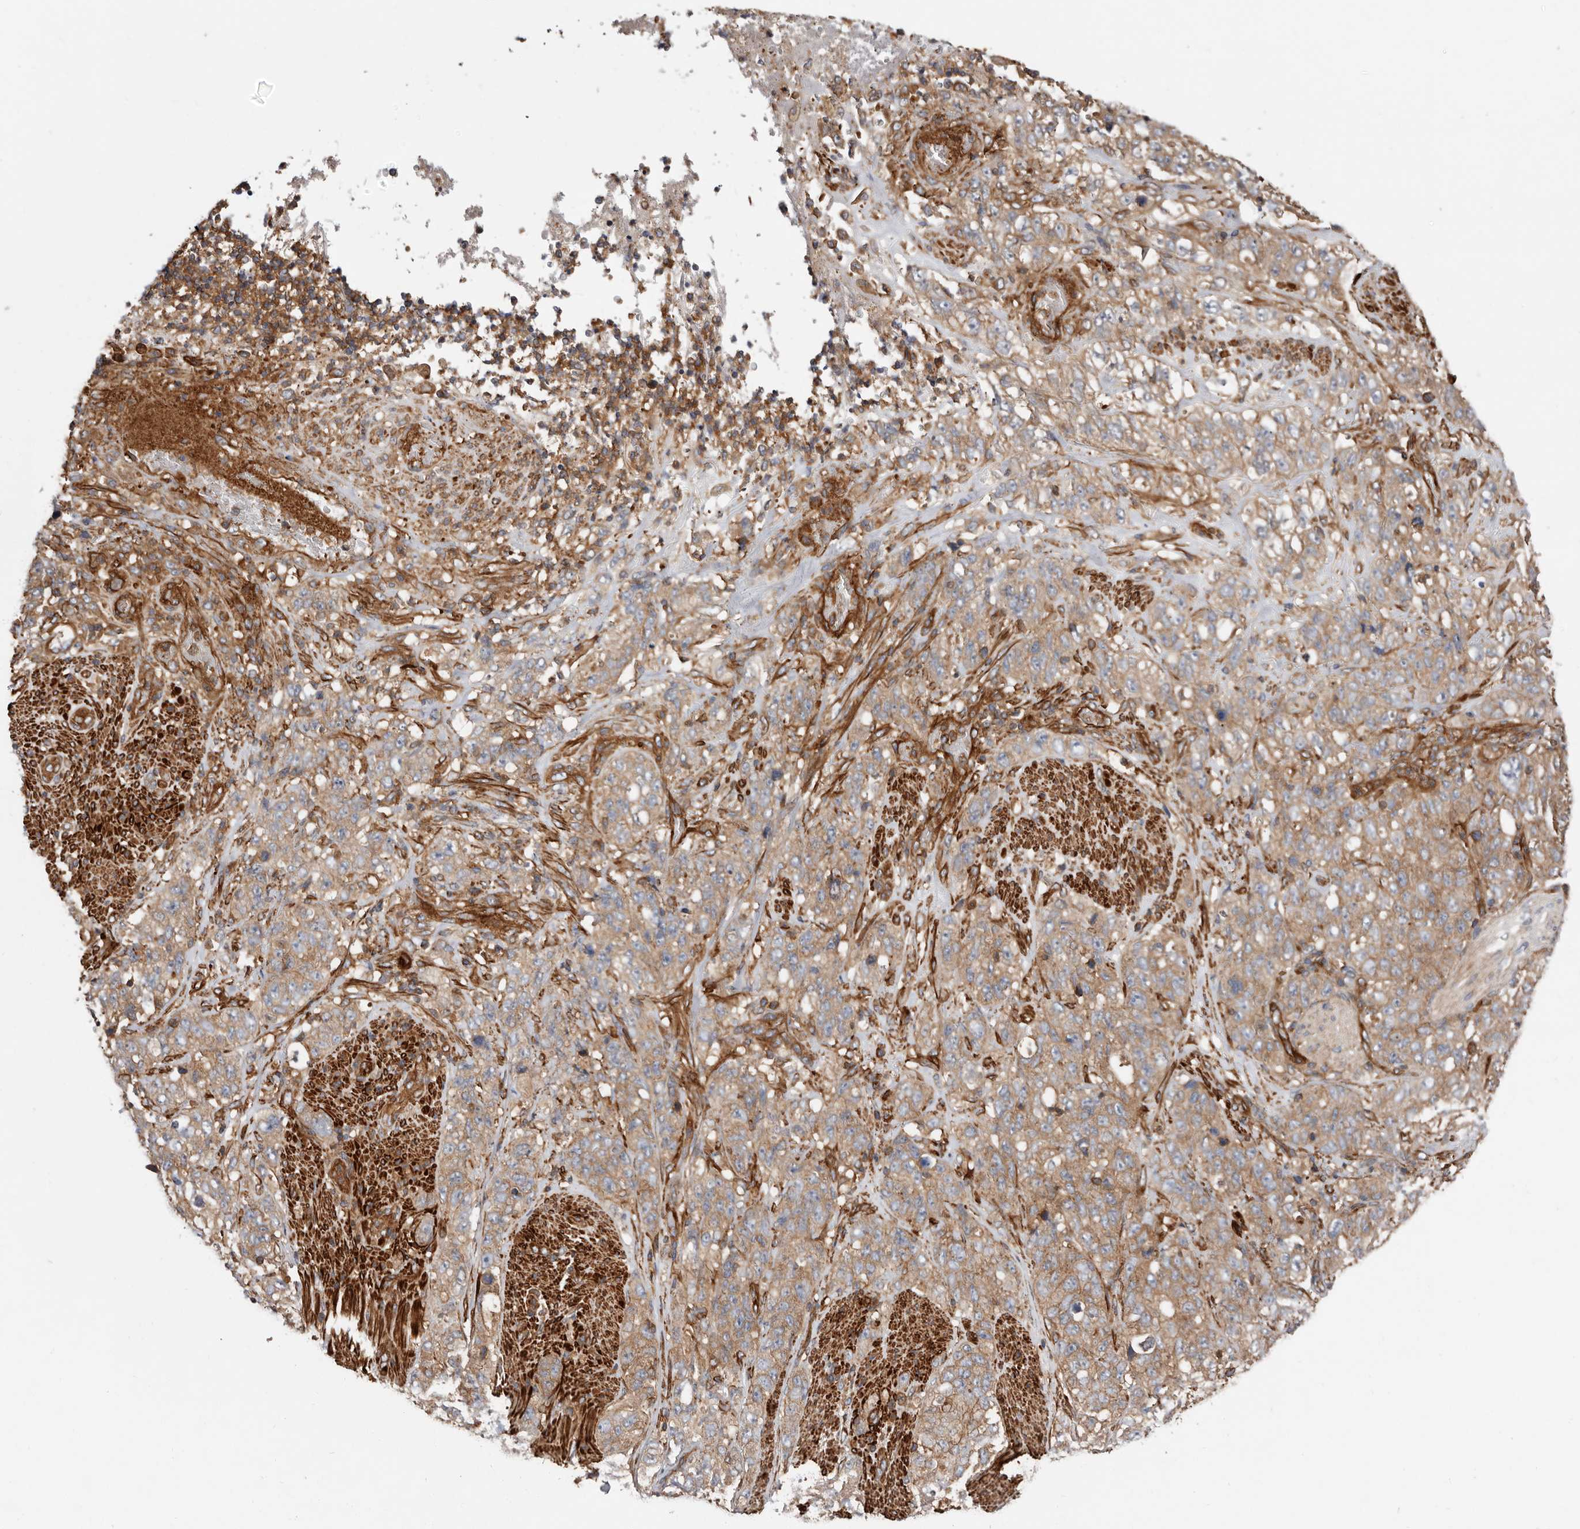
{"staining": {"intensity": "moderate", "quantity": ">75%", "location": "cytoplasmic/membranous"}, "tissue": "stomach cancer", "cell_type": "Tumor cells", "image_type": "cancer", "snomed": [{"axis": "morphology", "description": "Adenocarcinoma, NOS"}, {"axis": "topography", "description": "Stomach"}], "caption": "IHC photomicrograph of neoplastic tissue: stomach cancer (adenocarcinoma) stained using immunohistochemistry (IHC) shows medium levels of moderate protein expression localized specifically in the cytoplasmic/membranous of tumor cells, appearing as a cytoplasmic/membranous brown color.", "gene": "TMC7", "patient": {"sex": "male", "age": 48}}